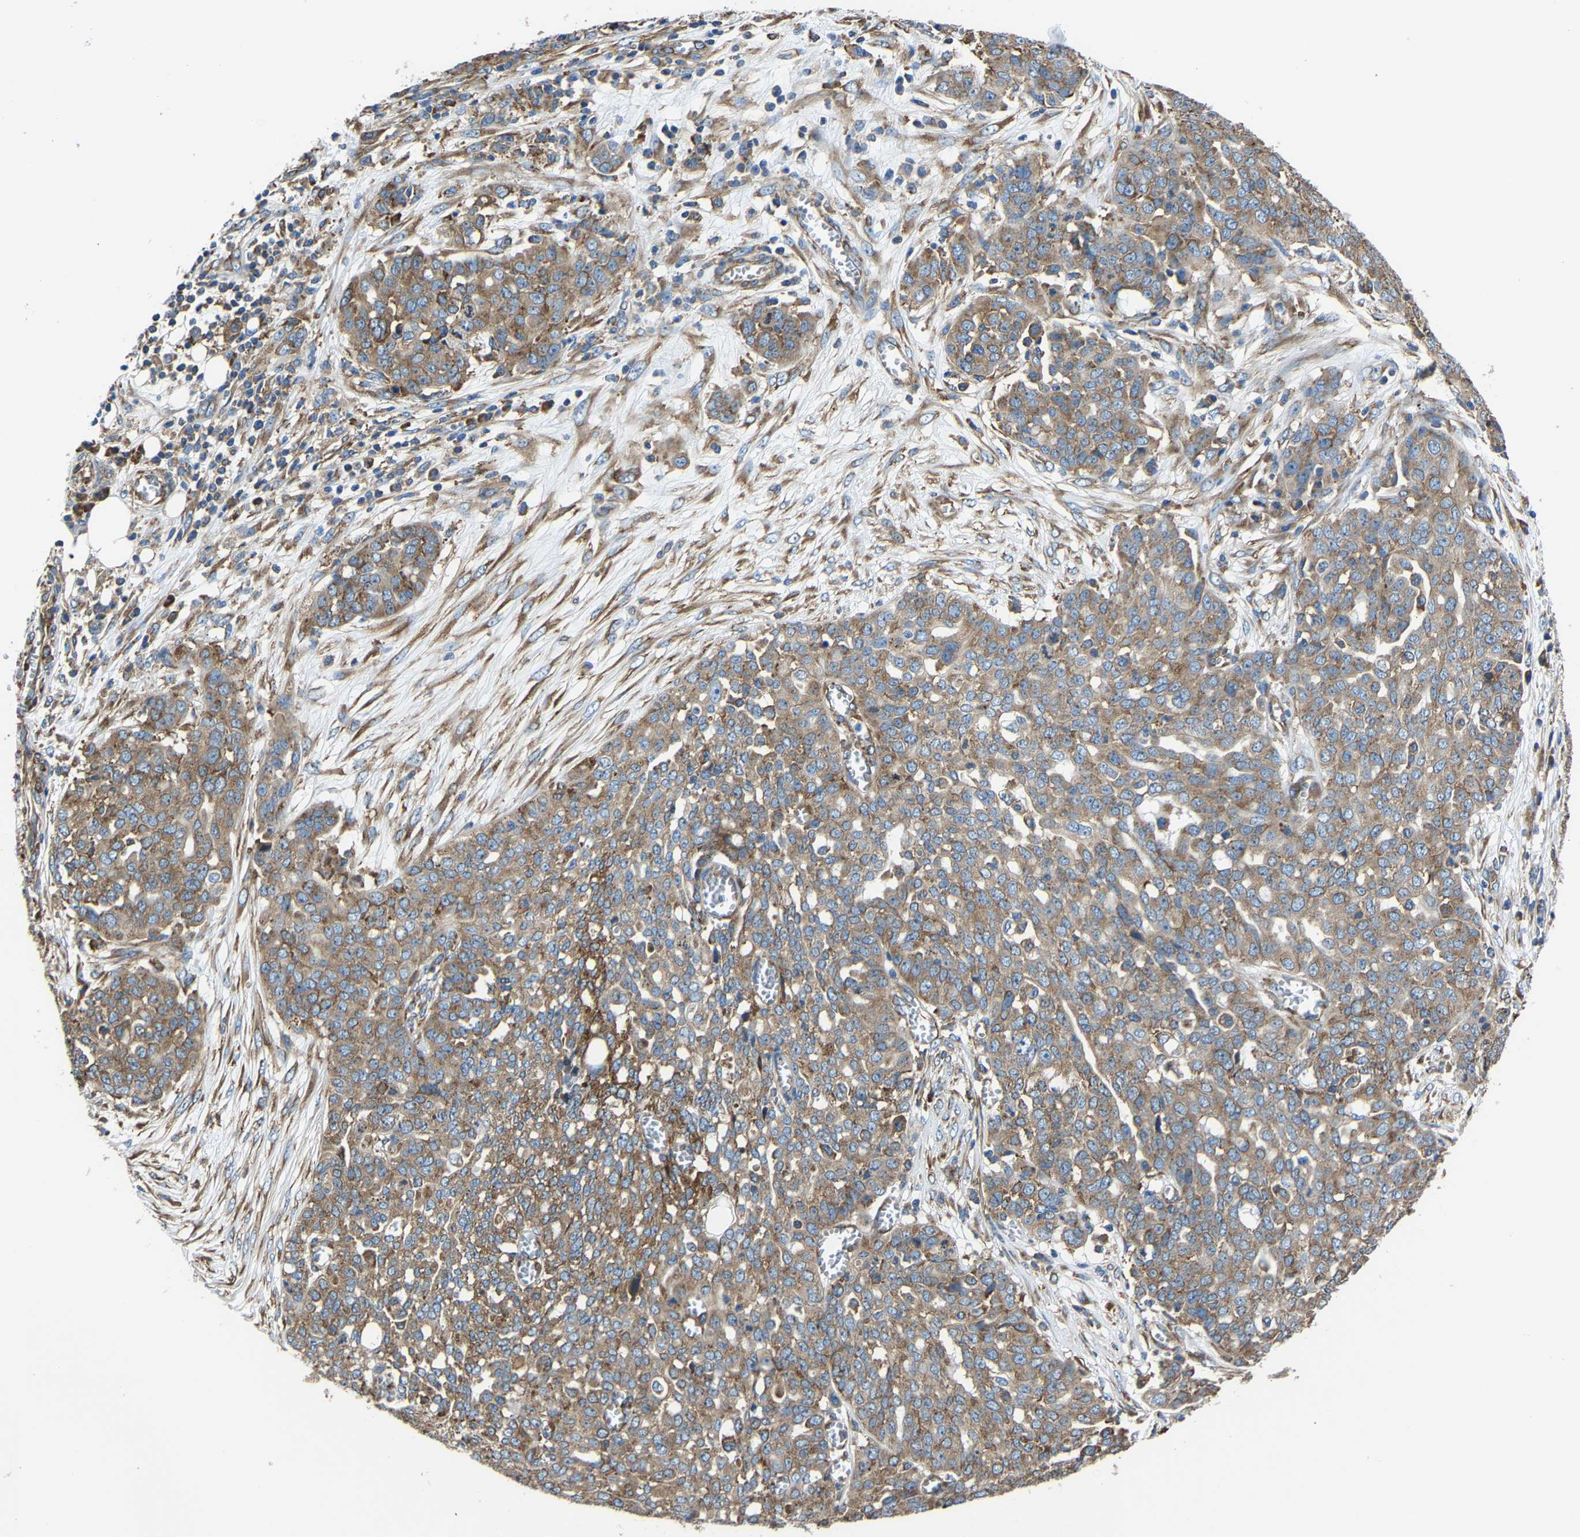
{"staining": {"intensity": "moderate", "quantity": ">75%", "location": "cytoplasmic/membranous"}, "tissue": "ovarian cancer", "cell_type": "Tumor cells", "image_type": "cancer", "snomed": [{"axis": "morphology", "description": "Cystadenocarcinoma, serous, NOS"}, {"axis": "topography", "description": "Soft tissue"}, {"axis": "topography", "description": "Ovary"}], "caption": "Ovarian serous cystadenocarcinoma was stained to show a protein in brown. There is medium levels of moderate cytoplasmic/membranous positivity in about >75% of tumor cells.", "gene": "G3BP2", "patient": {"sex": "female", "age": 57}}